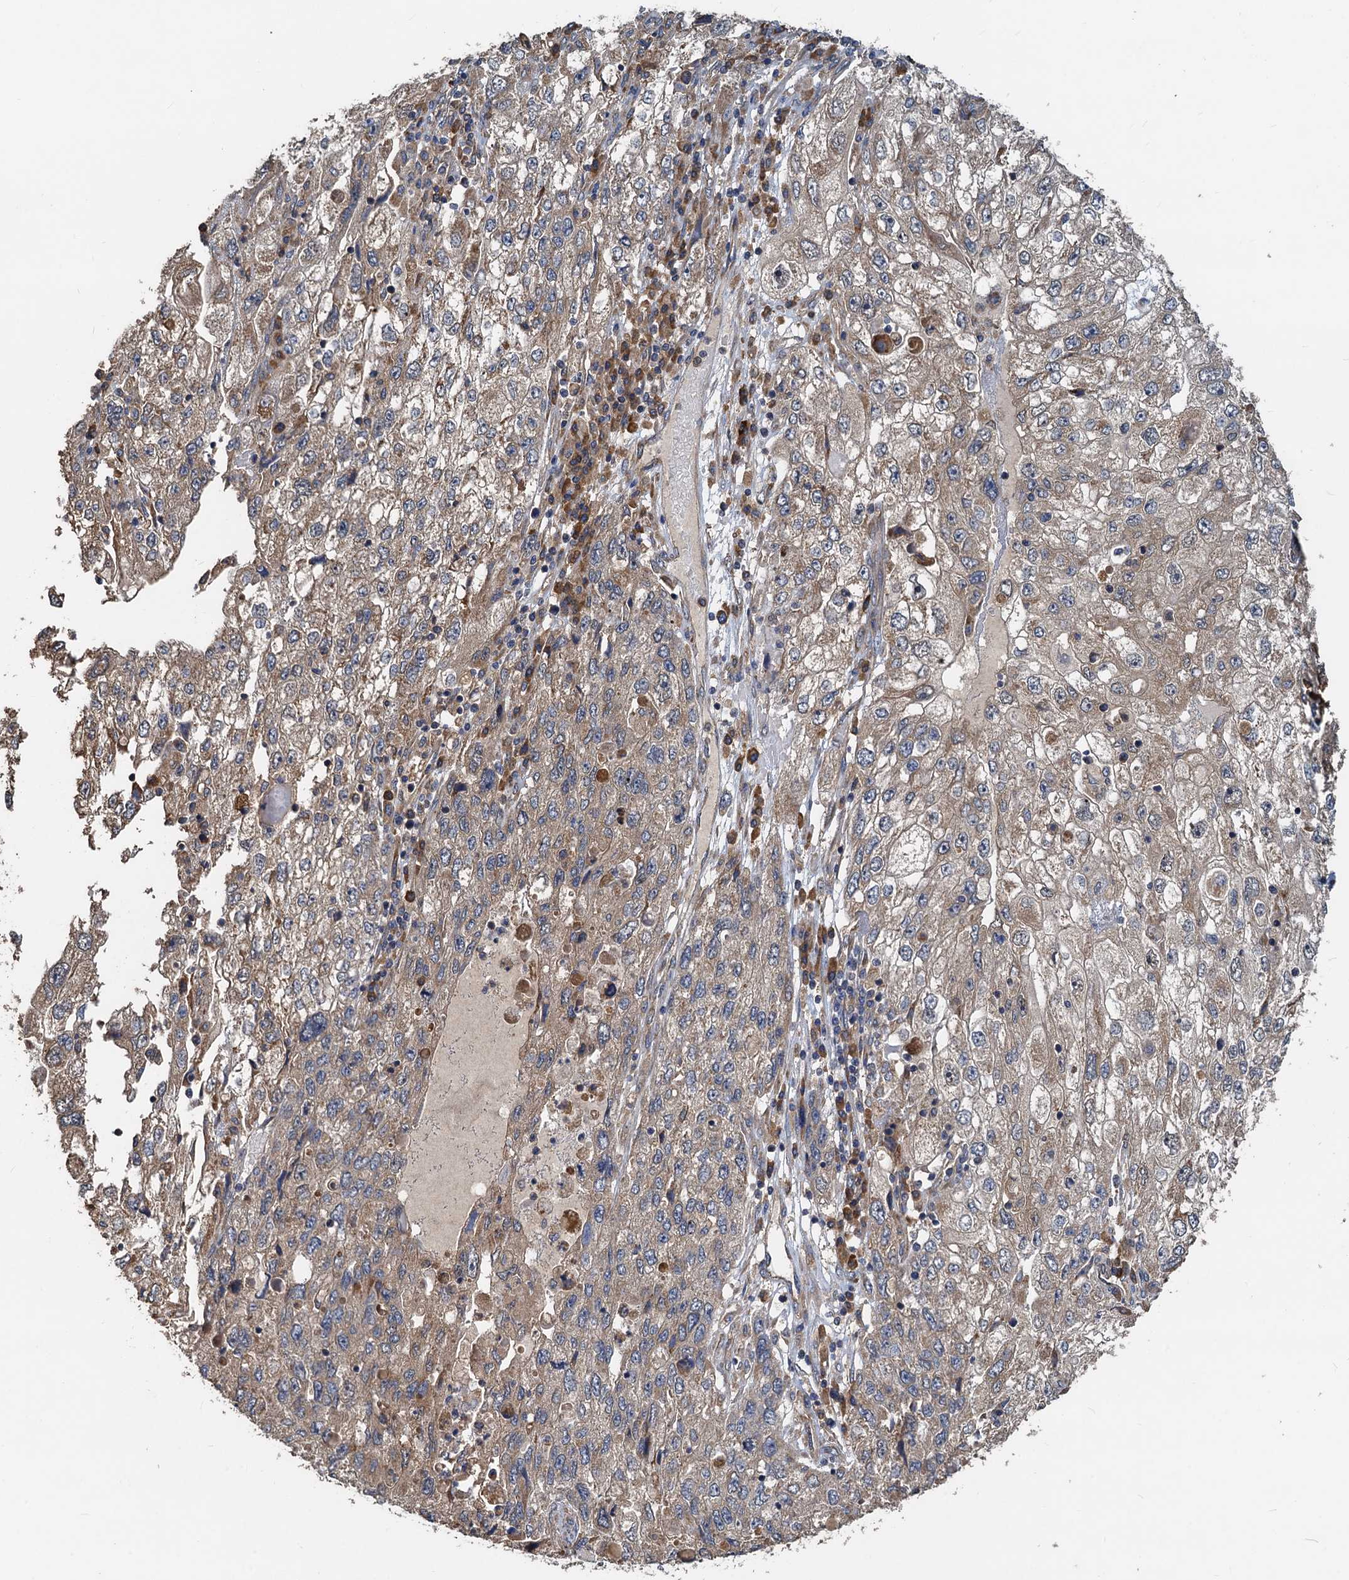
{"staining": {"intensity": "moderate", "quantity": ">75%", "location": "cytoplasmic/membranous"}, "tissue": "endometrial cancer", "cell_type": "Tumor cells", "image_type": "cancer", "snomed": [{"axis": "morphology", "description": "Adenocarcinoma, NOS"}, {"axis": "topography", "description": "Endometrium"}], "caption": "Protein analysis of endometrial cancer tissue demonstrates moderate cytoplasmic/membranous expression in approximately >75% of tumor cells.", "gene": "HYI", "patient": {"sex": "female", "age": 49}}